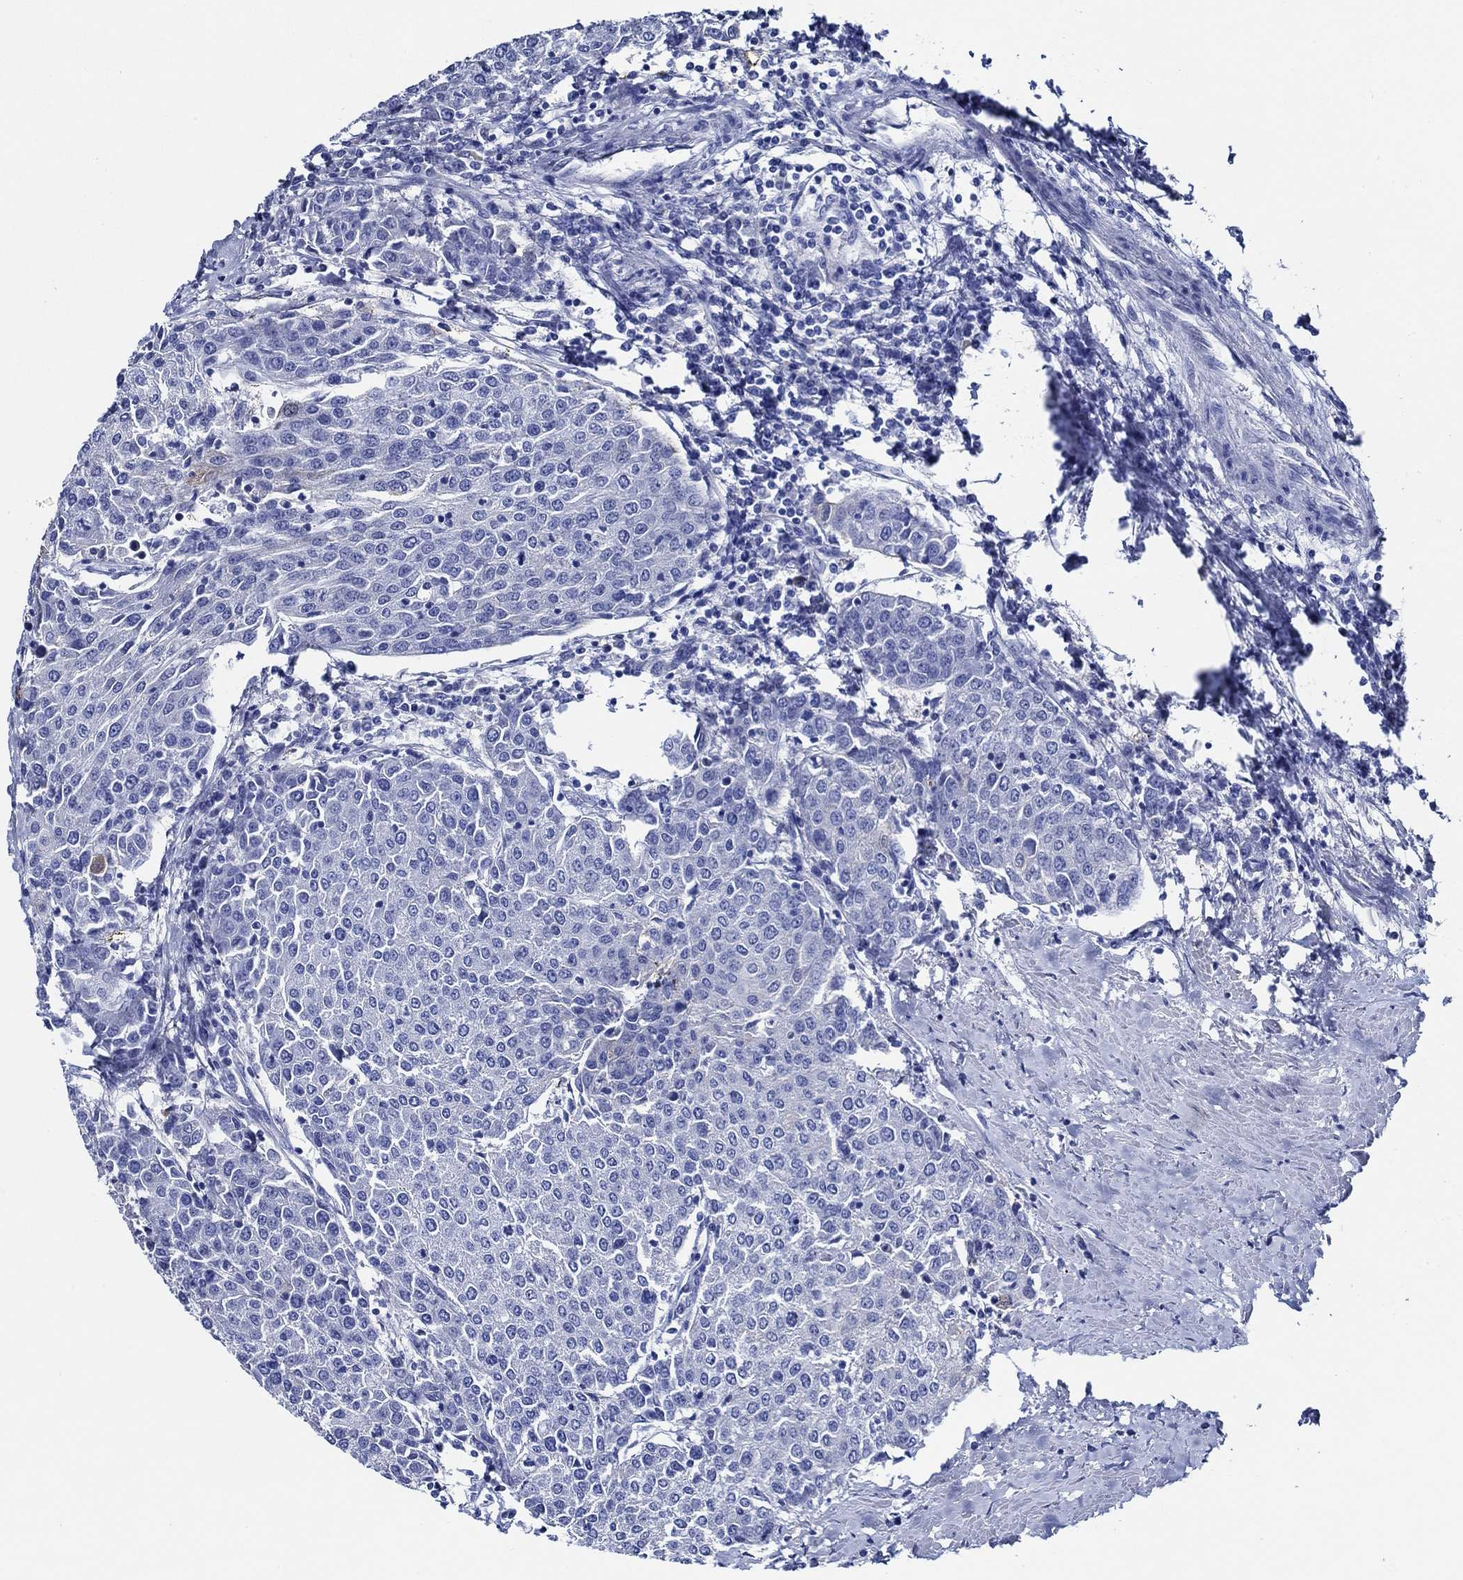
{"staining": {"intensity": "negative", "quantity": "none", "location": "none"}, "tissue": "urothelial cancer", "cell_type": "Tumor cells", "image_type": "cancer", "snomed": [{"axis": "morphology", "description": "Urothelial carcinoma, High grade"}, {"axis": "topography", "description": "Urinary bladder"}], "caption": "High power microscopy micrograph of an immunohistochemistry micrograph of high-grade urothelial carcinoma, revealing no significant staining in tumor cells.", "gene": "WDR62", "patient": {"sex": "female", "age": 85}}